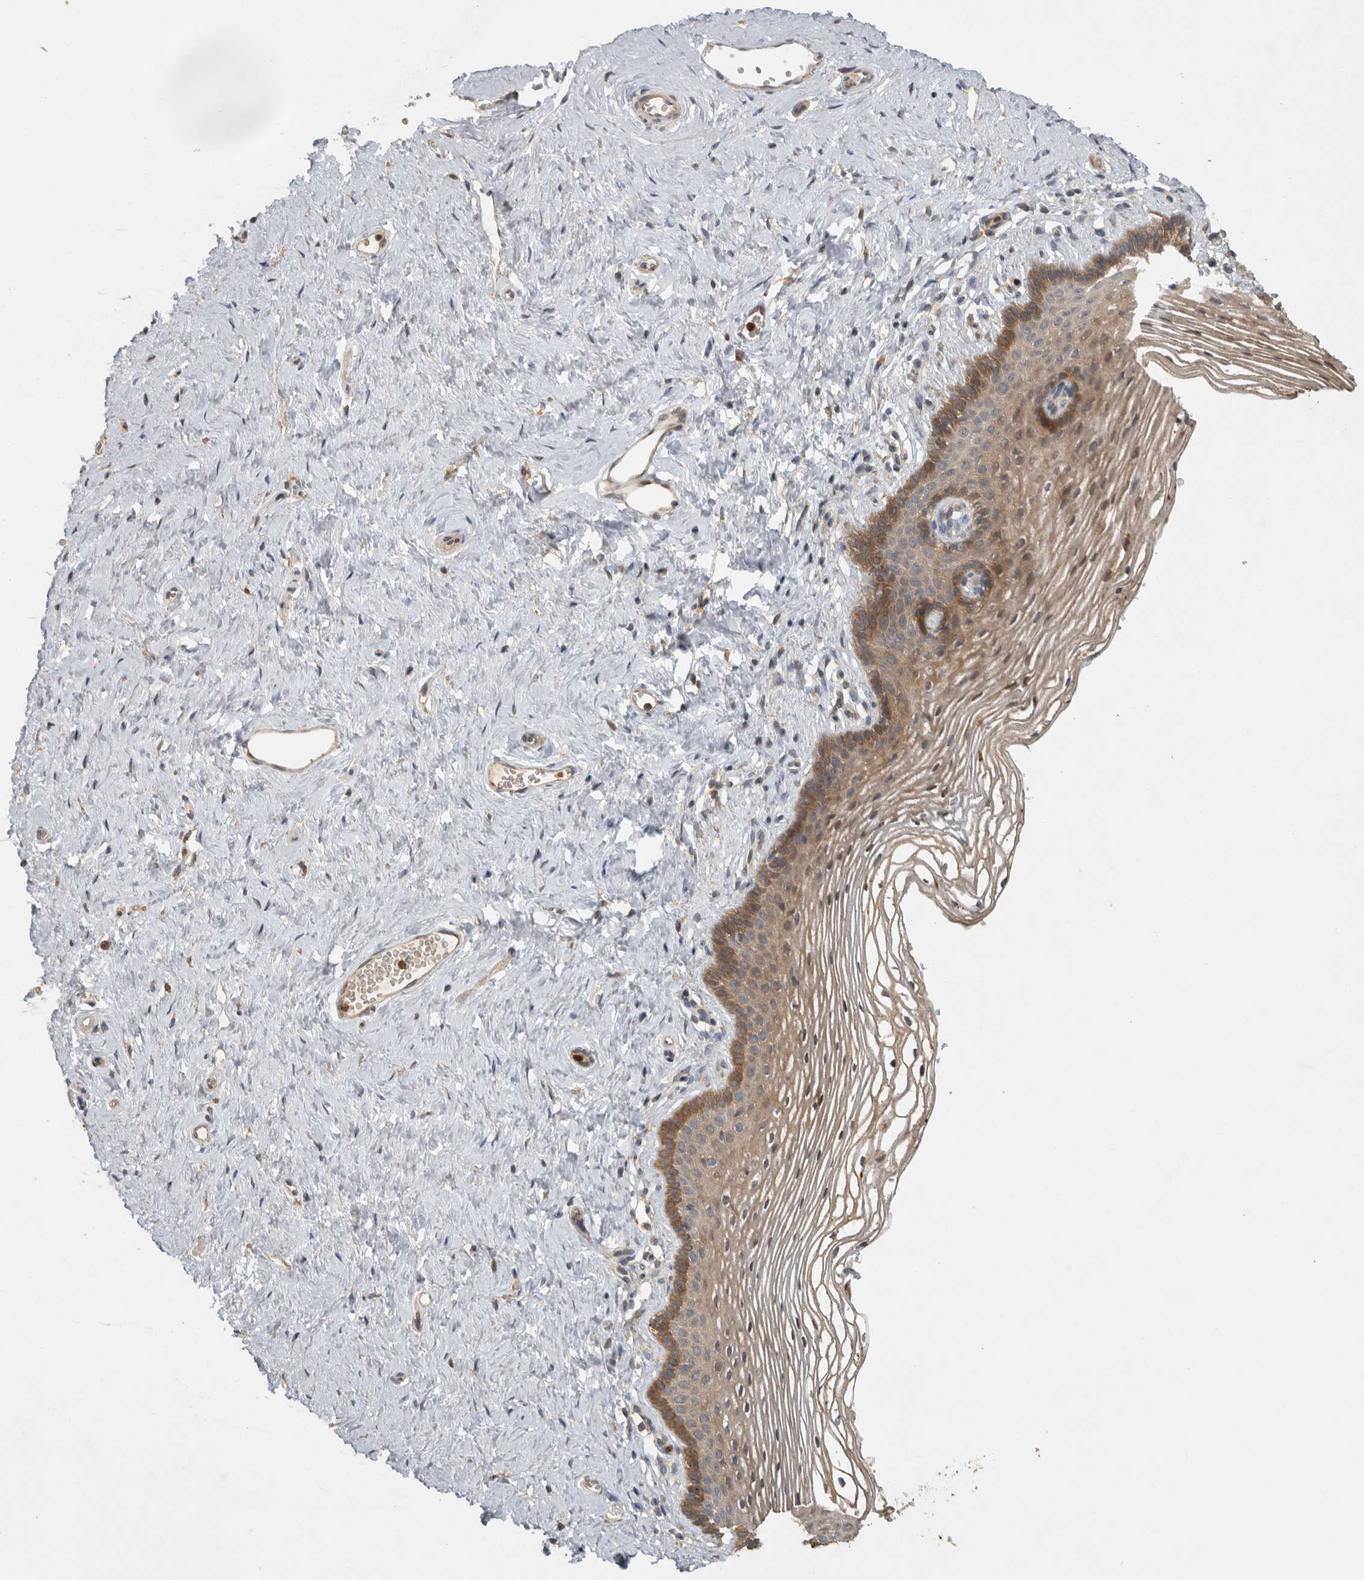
{"staining": {"intensity": "moderate", "quantity": ">75%", "location": "cytoplasmic/membranous,nuclear"}, "tissue": "vagina", "cell_type": "Squamous epithelial cells", "image_type": "normal", "snomed": [{"axis": "morphology", "description": "Normal tissue, NOS"}, {"axis": "topography", "description": "Vagina"}], "caption": "The histopathology image reveals immunohistochemical staining of benign vagina. There is moderate cytoplasmic/membranous,nuclear expression is present in approximately >75% of squamous epithelial cells. Nuclei are stained in blue.", "gene": "VEPH1", "patient": {"sex": "female", "age": 32}}